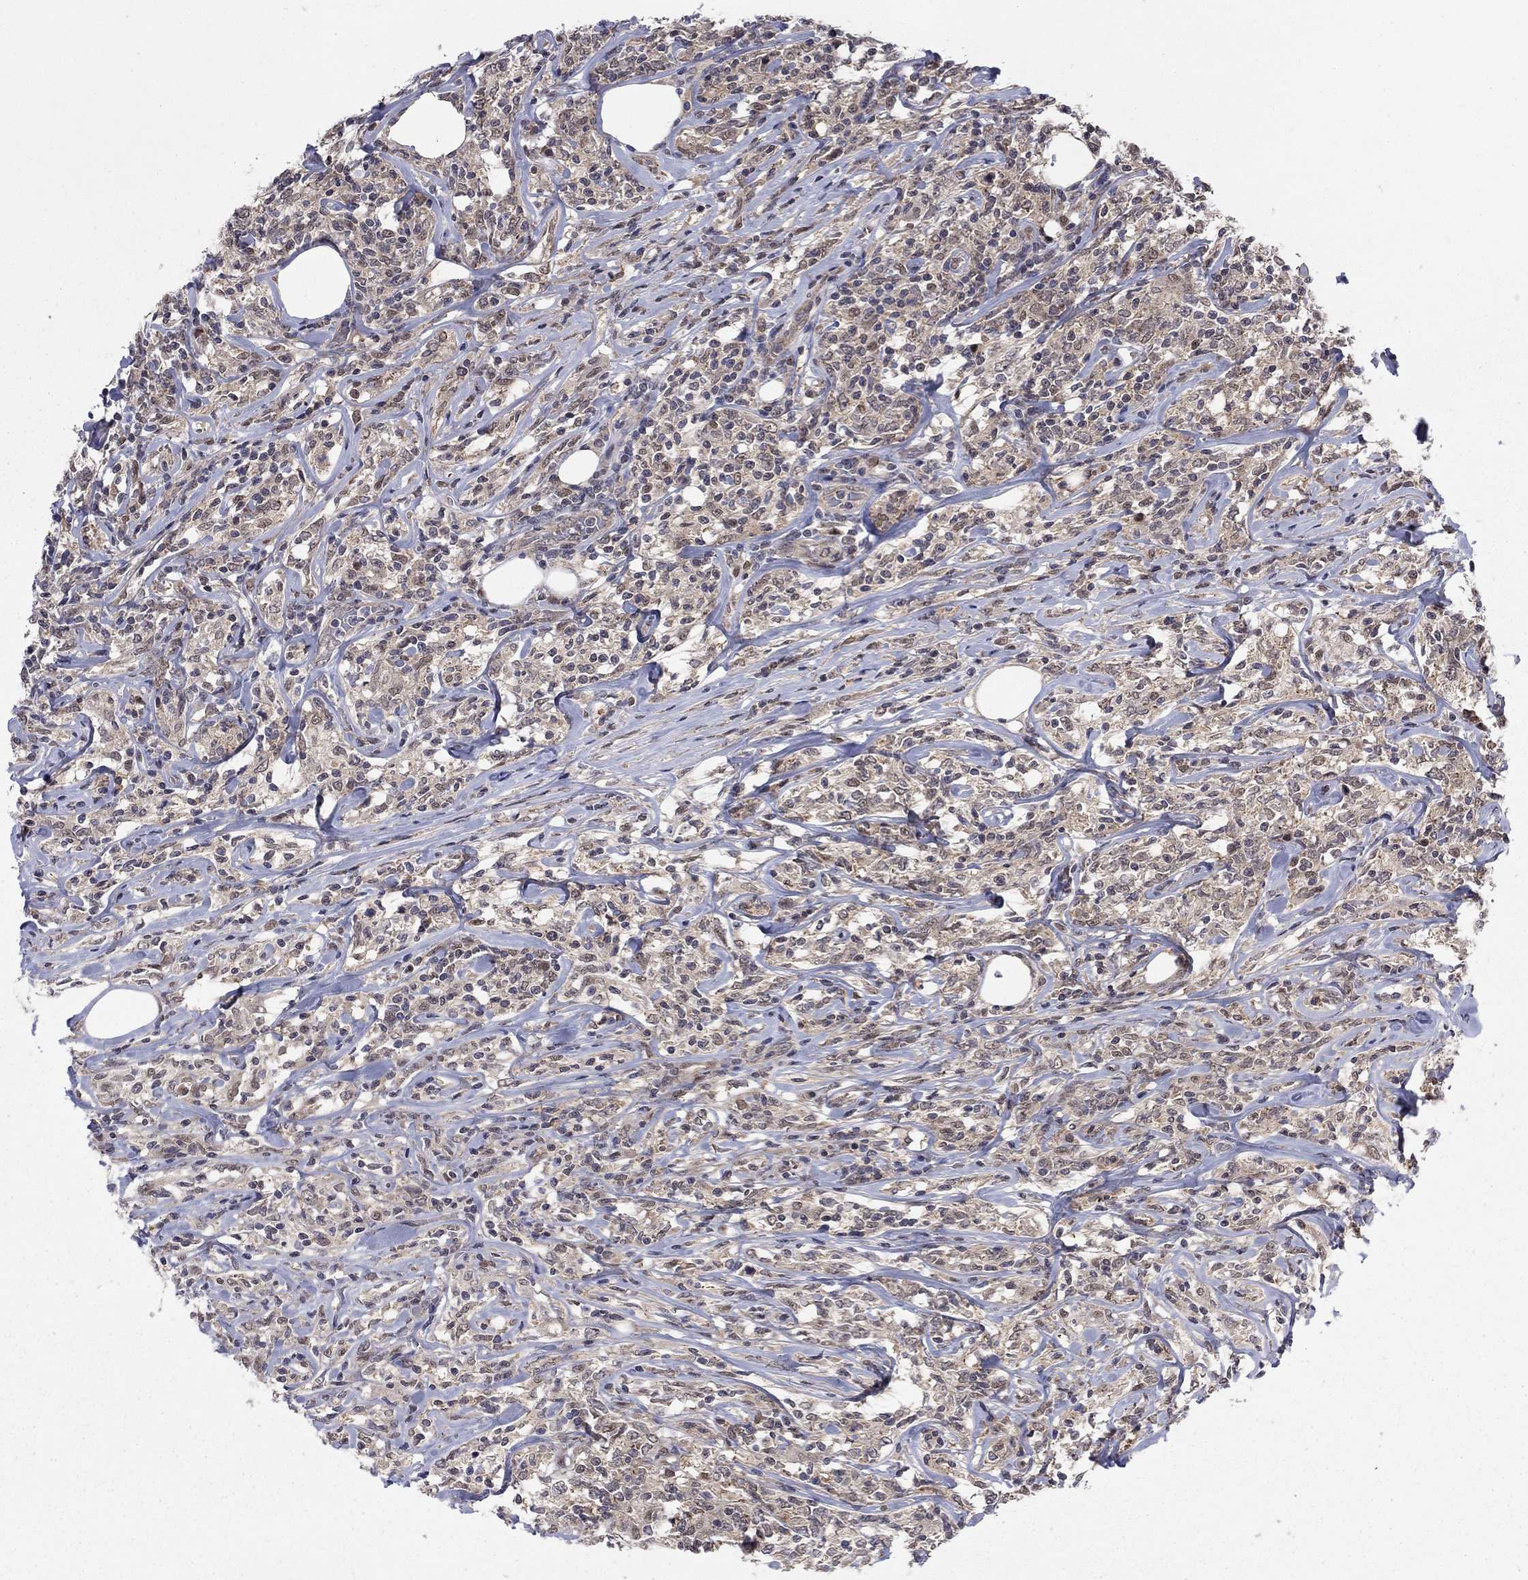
{"staining": {"intensity": "weak", "quantity": "<25%", "location": "cytoplasmic/membranous"}, "tissue": "lymphoma", "cell_type": "Tumor cells", "image_type": "cancer", "snomed": [{"axis": "morphology", "description": "Malignant lymphoma, non-Hodgkin's type, High grade"}, {"axis": "topography", "description": "Lymph node"}], "caption": "Tumor cells are negative for brown protein staining in lymphoma.", "gene": "PSMC1", "patient": {"sex": "female", "age": 84}}